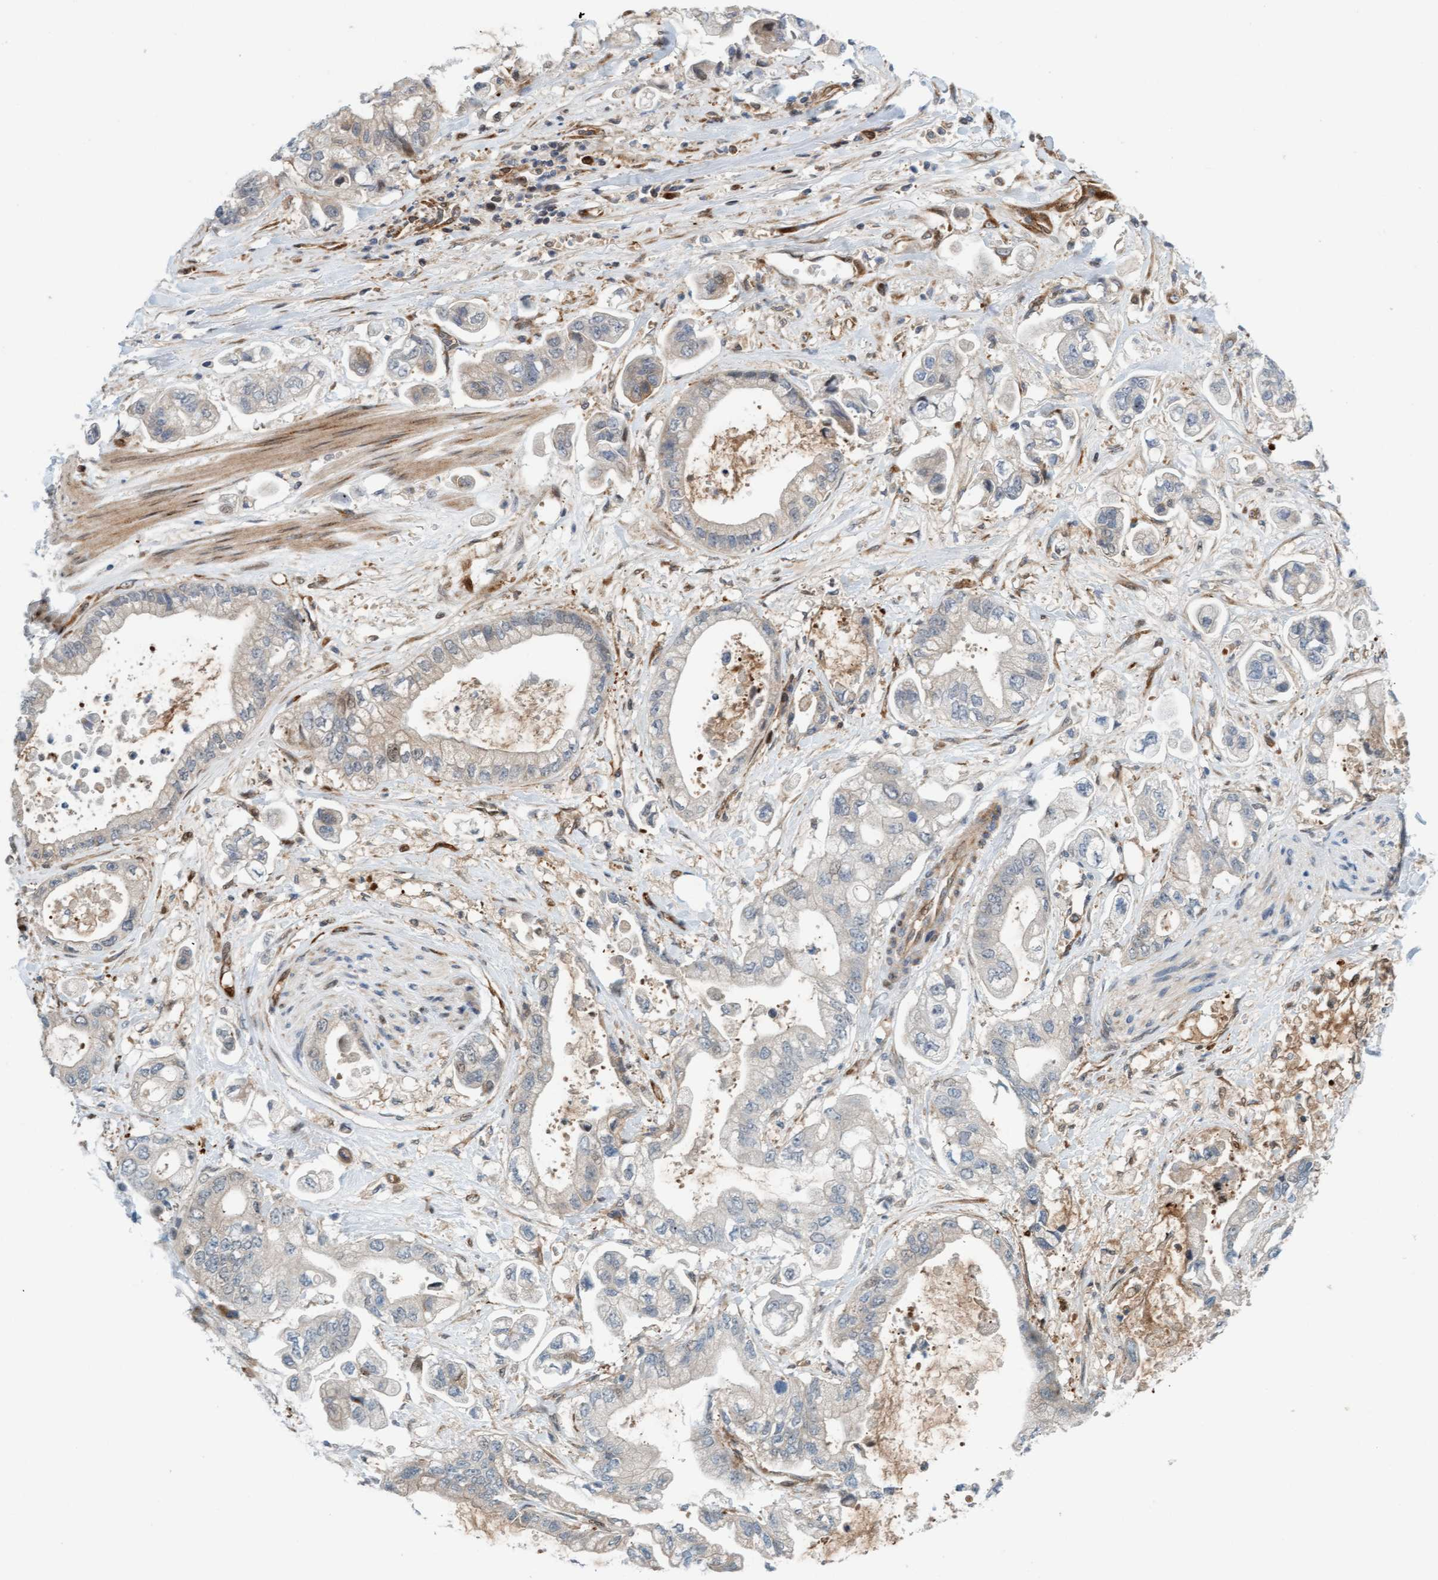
{"staining": {"intensity": "negative", "quantity": "none", "location": "none"}, "tissue": "stomach cancer", "cell_type": "Tumor cells", "image_type": "cancer", "snomed": [{"axis": "morphology", "description": "Normal tissue, NOS"}, {"axis": "morphology", "description": "Adenocarcinoma, NOS"}, {"axis": "topography", "description": "Stomach"}], "caption": "A high-resolution photomicrograph shows immunohistochemistry (IHC) staining of stomach cancer (adenocarcinoma), which exhibits no significant expression in tumor cells.", "gene": "EIF4EBP1", "patient": {"sex": "male", "age": 62}}